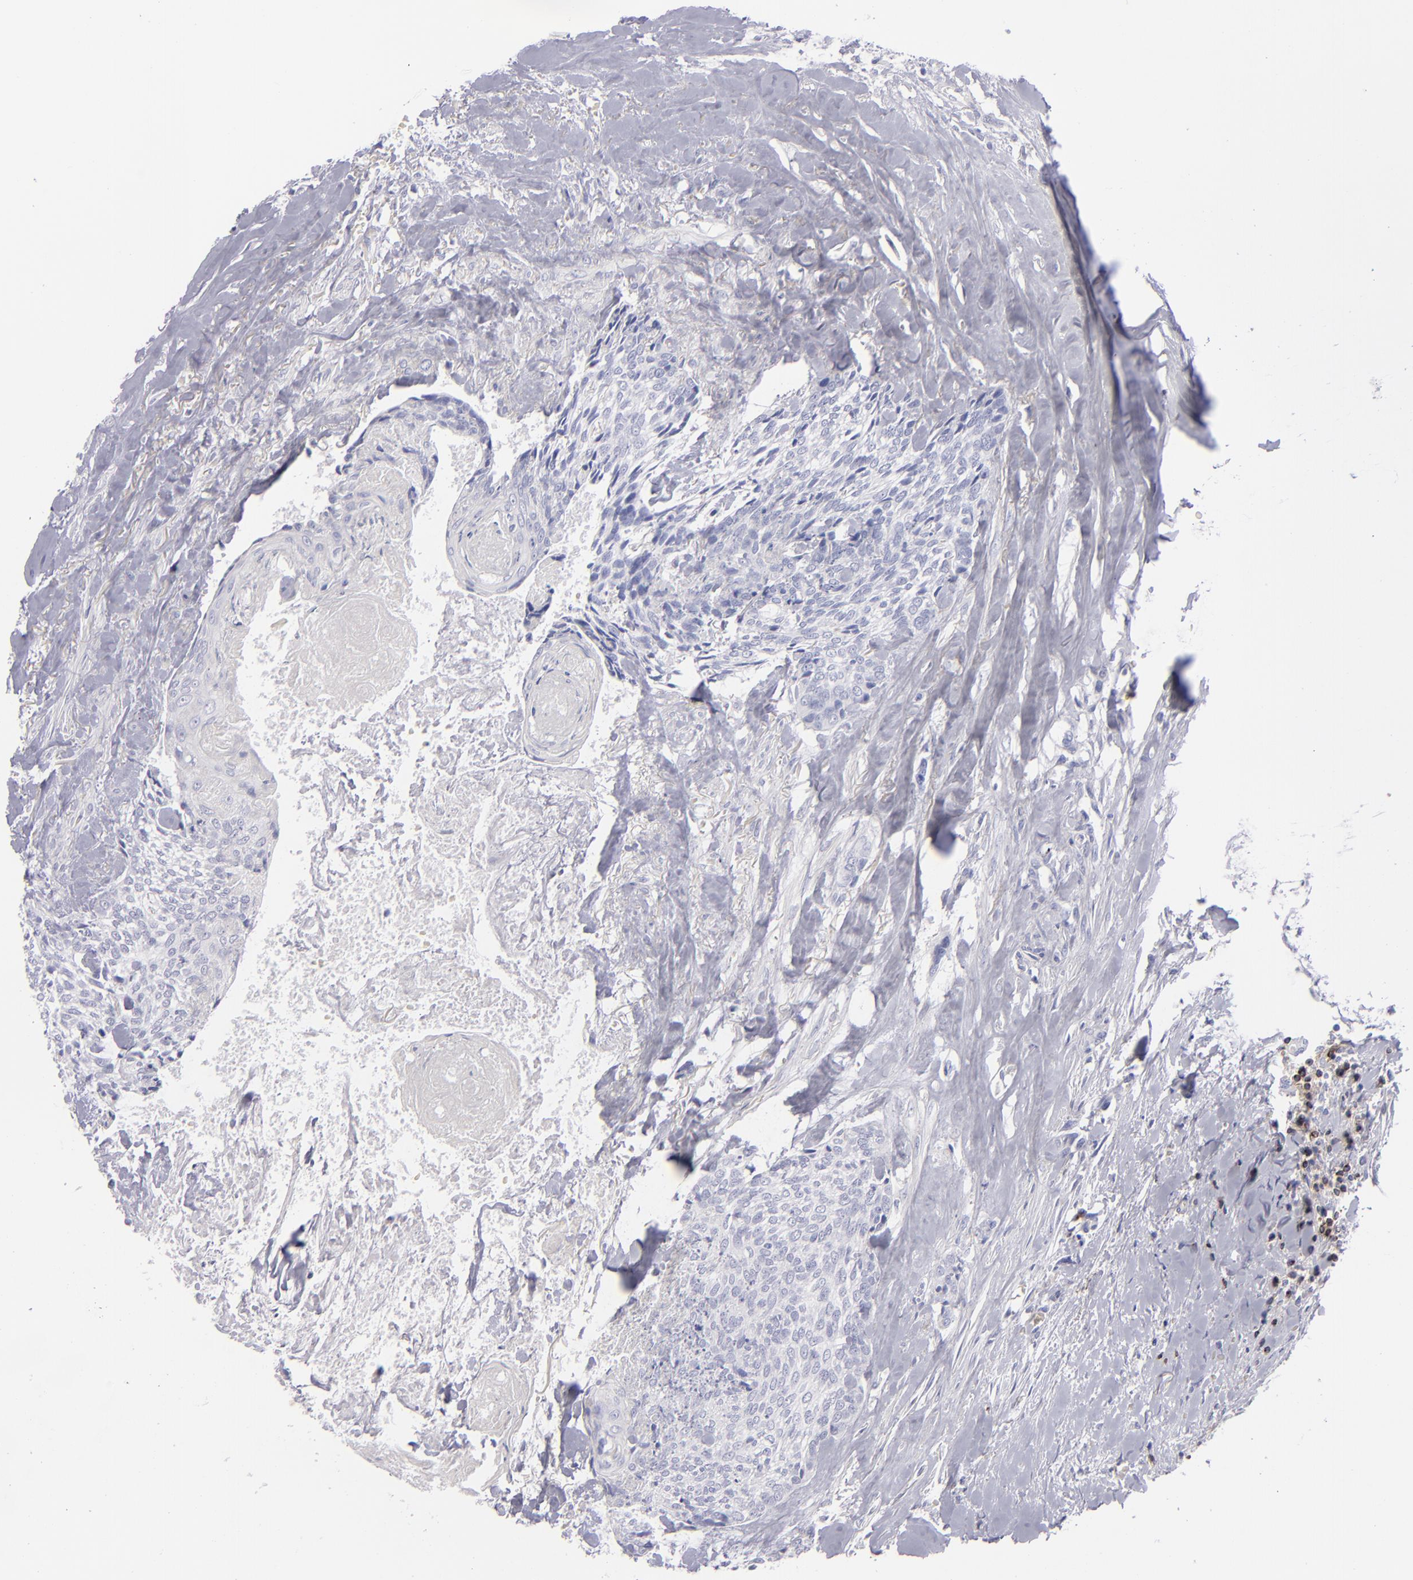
{"staining": {"intensity": "negative", "quantity": "none", "location": "none"}, "tissue": "head and neck cancer", "cell_type": "Tumor cells", "image_type": "cancer", "snomed": [{"axis": "morphology", "description": "Squamous cell carcinoma, NOS"}, {"axis": "topography", "description": "Salivary gland"}, {"axis": "topography", "description": "Head-Neck"}], "caption": "Head and neck cancer was stained to show a protein in brown. There is no significant expression in tumor cells.", "gene": "CD2", "patient": {"sex": "male", "age": 70}}